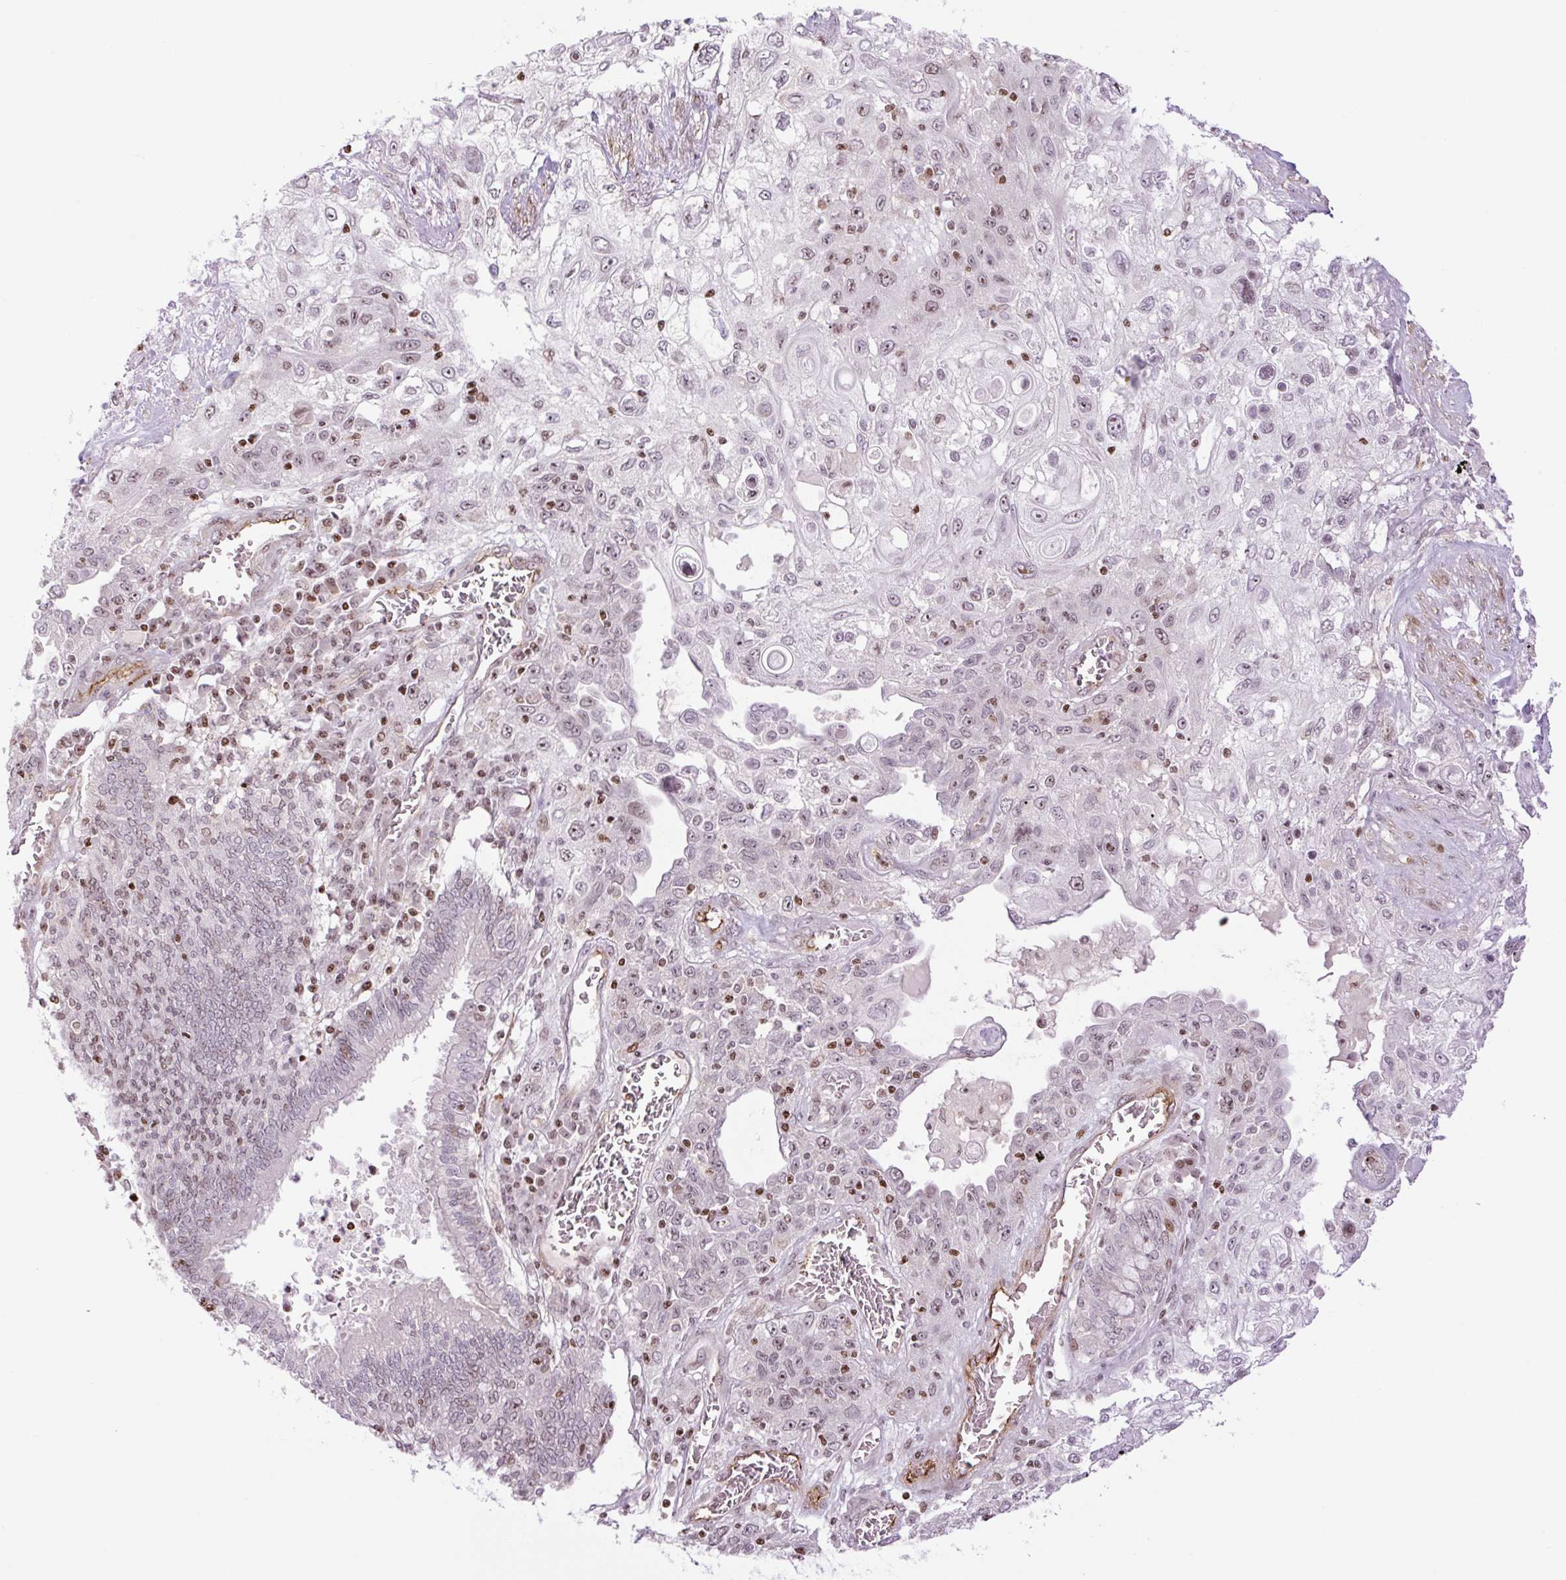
{"staining": {"intensity": "weak", "quantity": ">75%", "location": "nuclear"}, "tissue": "lung cancer", "cell_type": "Tumor cells", "image_type": "cancer", "snomed": [{"axis": "morphology", "description": "Squamous cell carcinoma, NOS"}, {"axis": "topography", "description": "Lung"}], "caption": "Protein expression analysis of lung squamous cell carcinoma shows weak nuclear positivity in about >75% of tumor cells.", "gene": "ZNF417", "patient": {"sex": "female", "age": 69}}